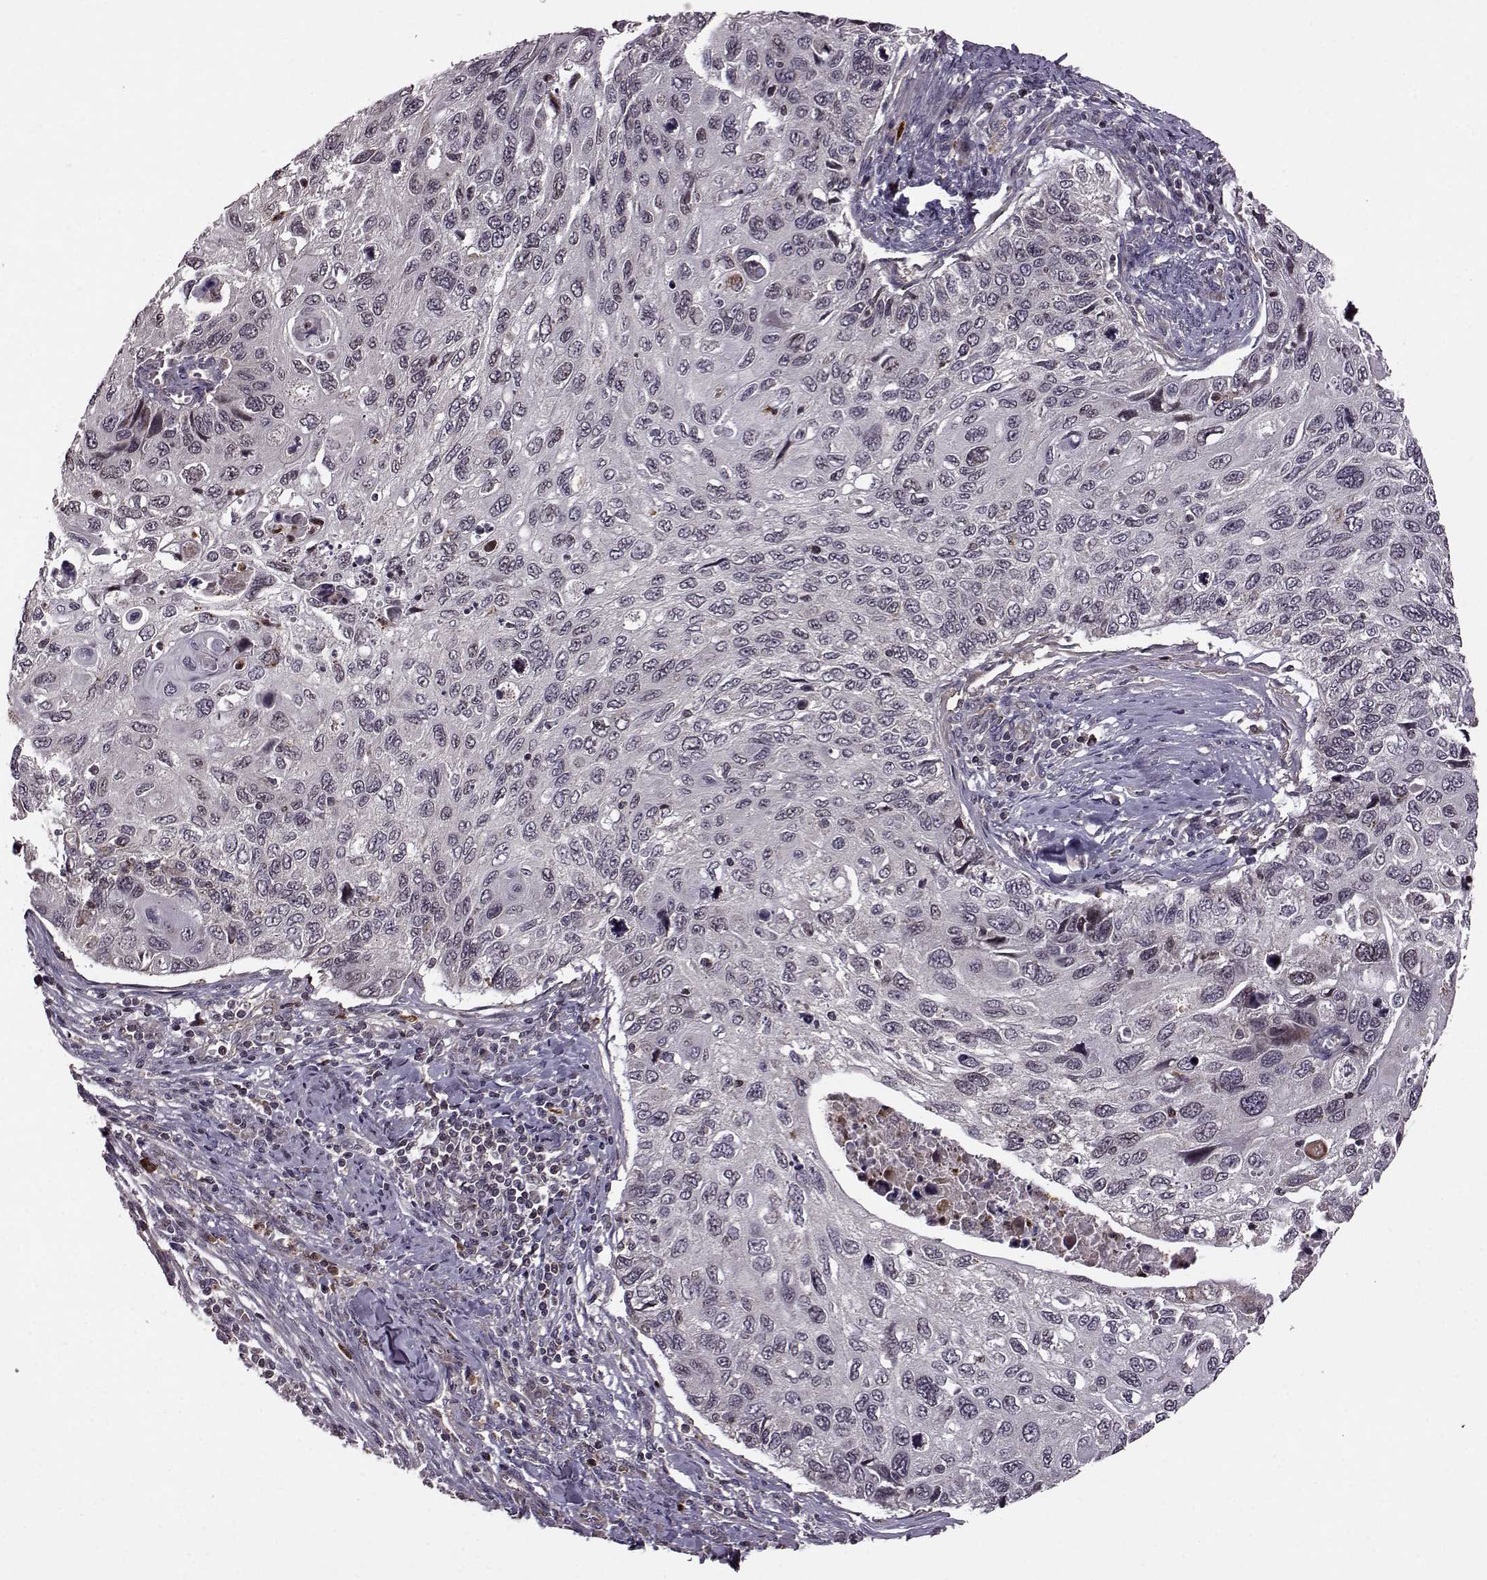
{"staining": {"intensity": "negative", "quantity": "none", "location": "none"}, "tissue": "cervical cancer", "cell_type": "Tumor cells", "image_type": "cancer", "snomed": [{"axis": "morphology", "description": "Squamous cell carcinoma, NOS"}, {"axis": "topography", "description": "Cervix"}], "caption": "Cervical cancer stained for a protein using immunohistochemistry displays no expression tumor cells.", "gene": "TRMU", "patient": {"sex": "female", "age": 70}}